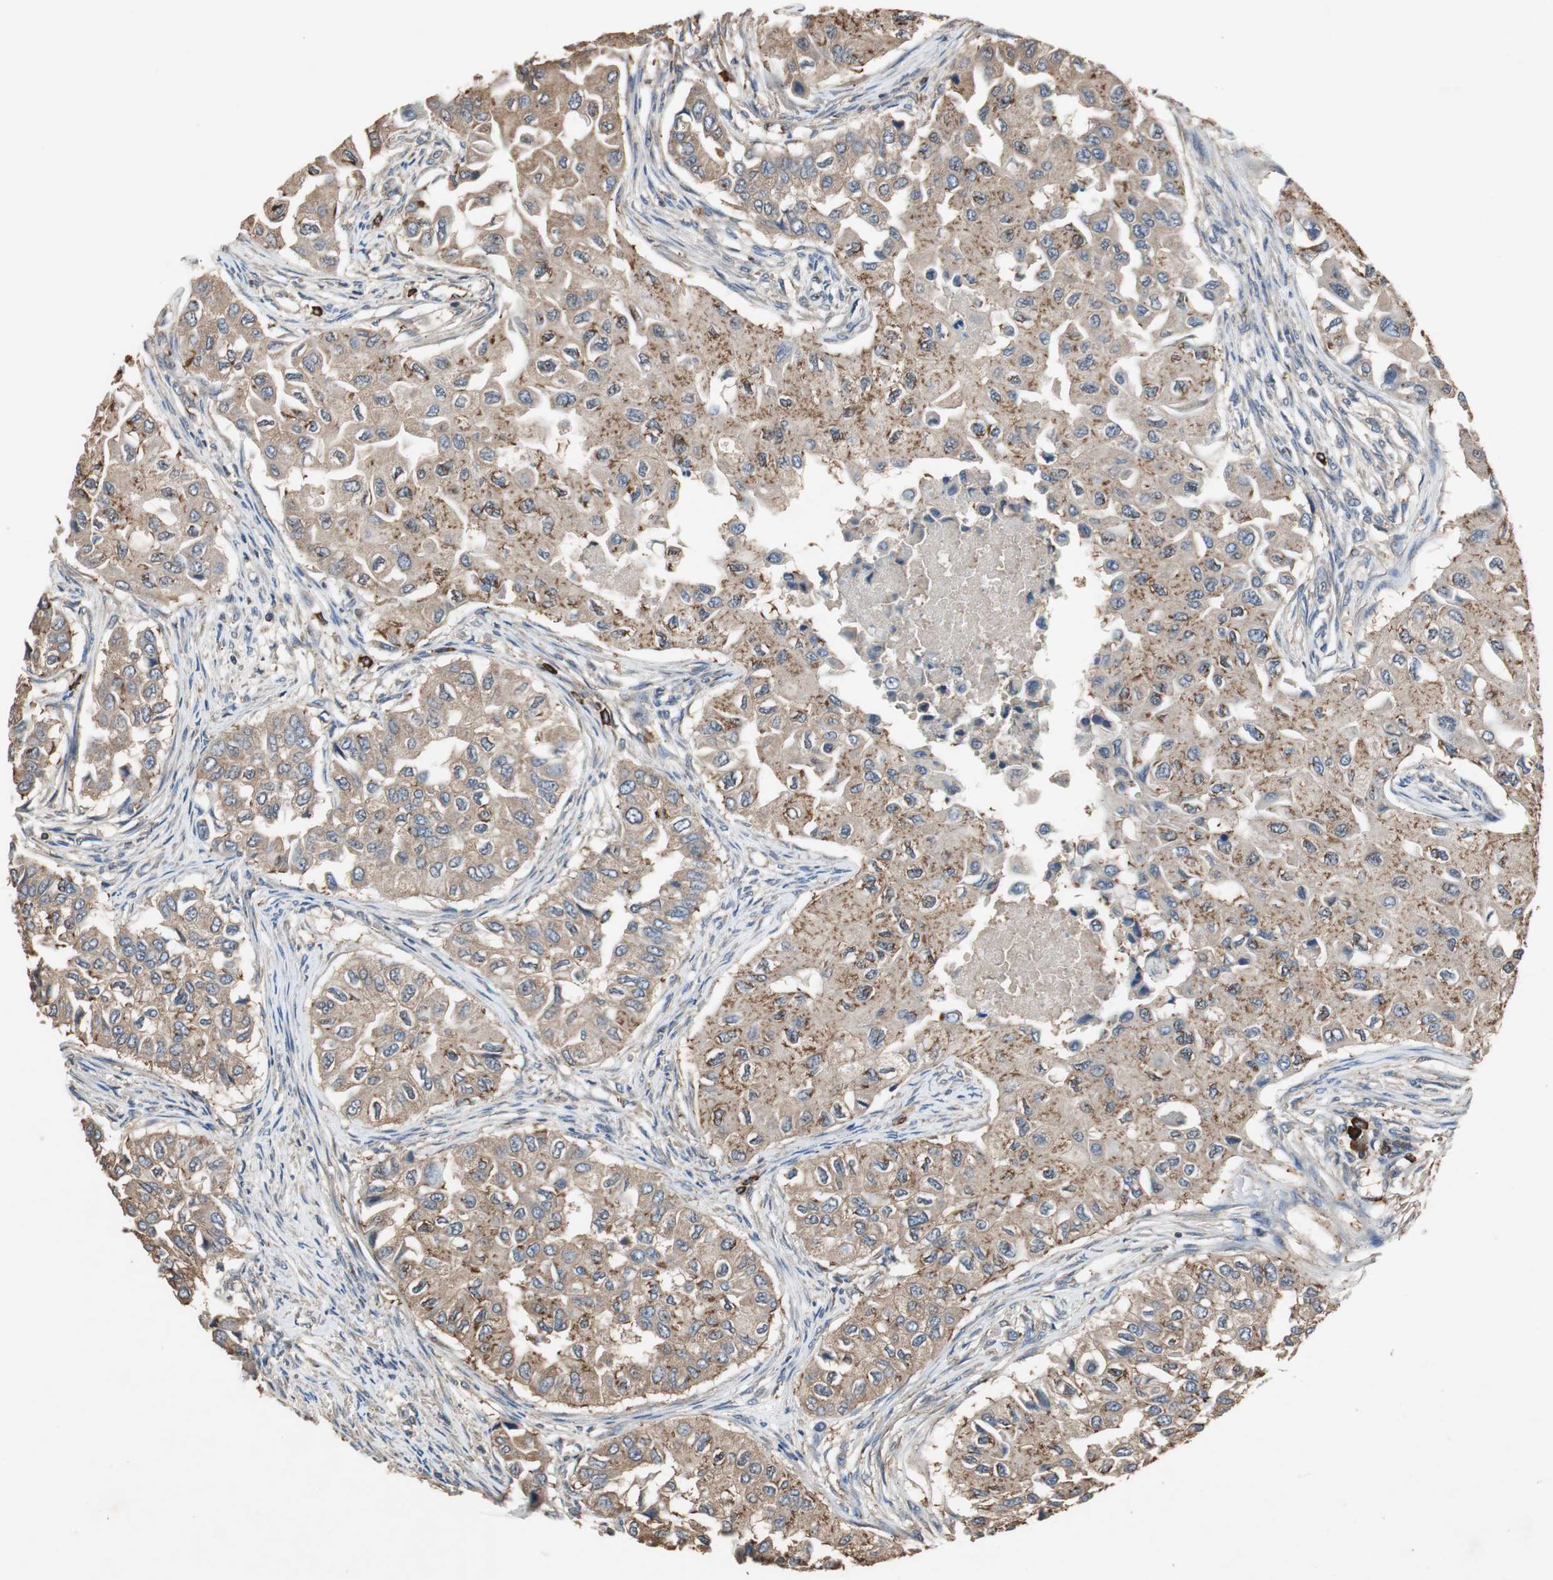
{"staining": {"intensity": "weak", "quantity": ">75%", "location": "cytoplasmic/membranous"}, "tissue": "breast cancer", "cell_type": "Tumor cells", "image_type": "cancer", "snomed": [{"axis": "morphology", "description": "Normal tissue, NOS"}, {"axis": "morphology", "description": "Duct carcinoma"}, {"axis": "topography", "description": "Breast"}], "caption": "Breast cancer stained with DAB (3,3'-diaminobenzidine) immunohistochemistry demonstrates low levels of weak cytoplasmic/membranous staining in approximately >75% of tumor cells.", "gene": "TNFRSF14", "patient": {"sex": "female", "age": 49}}